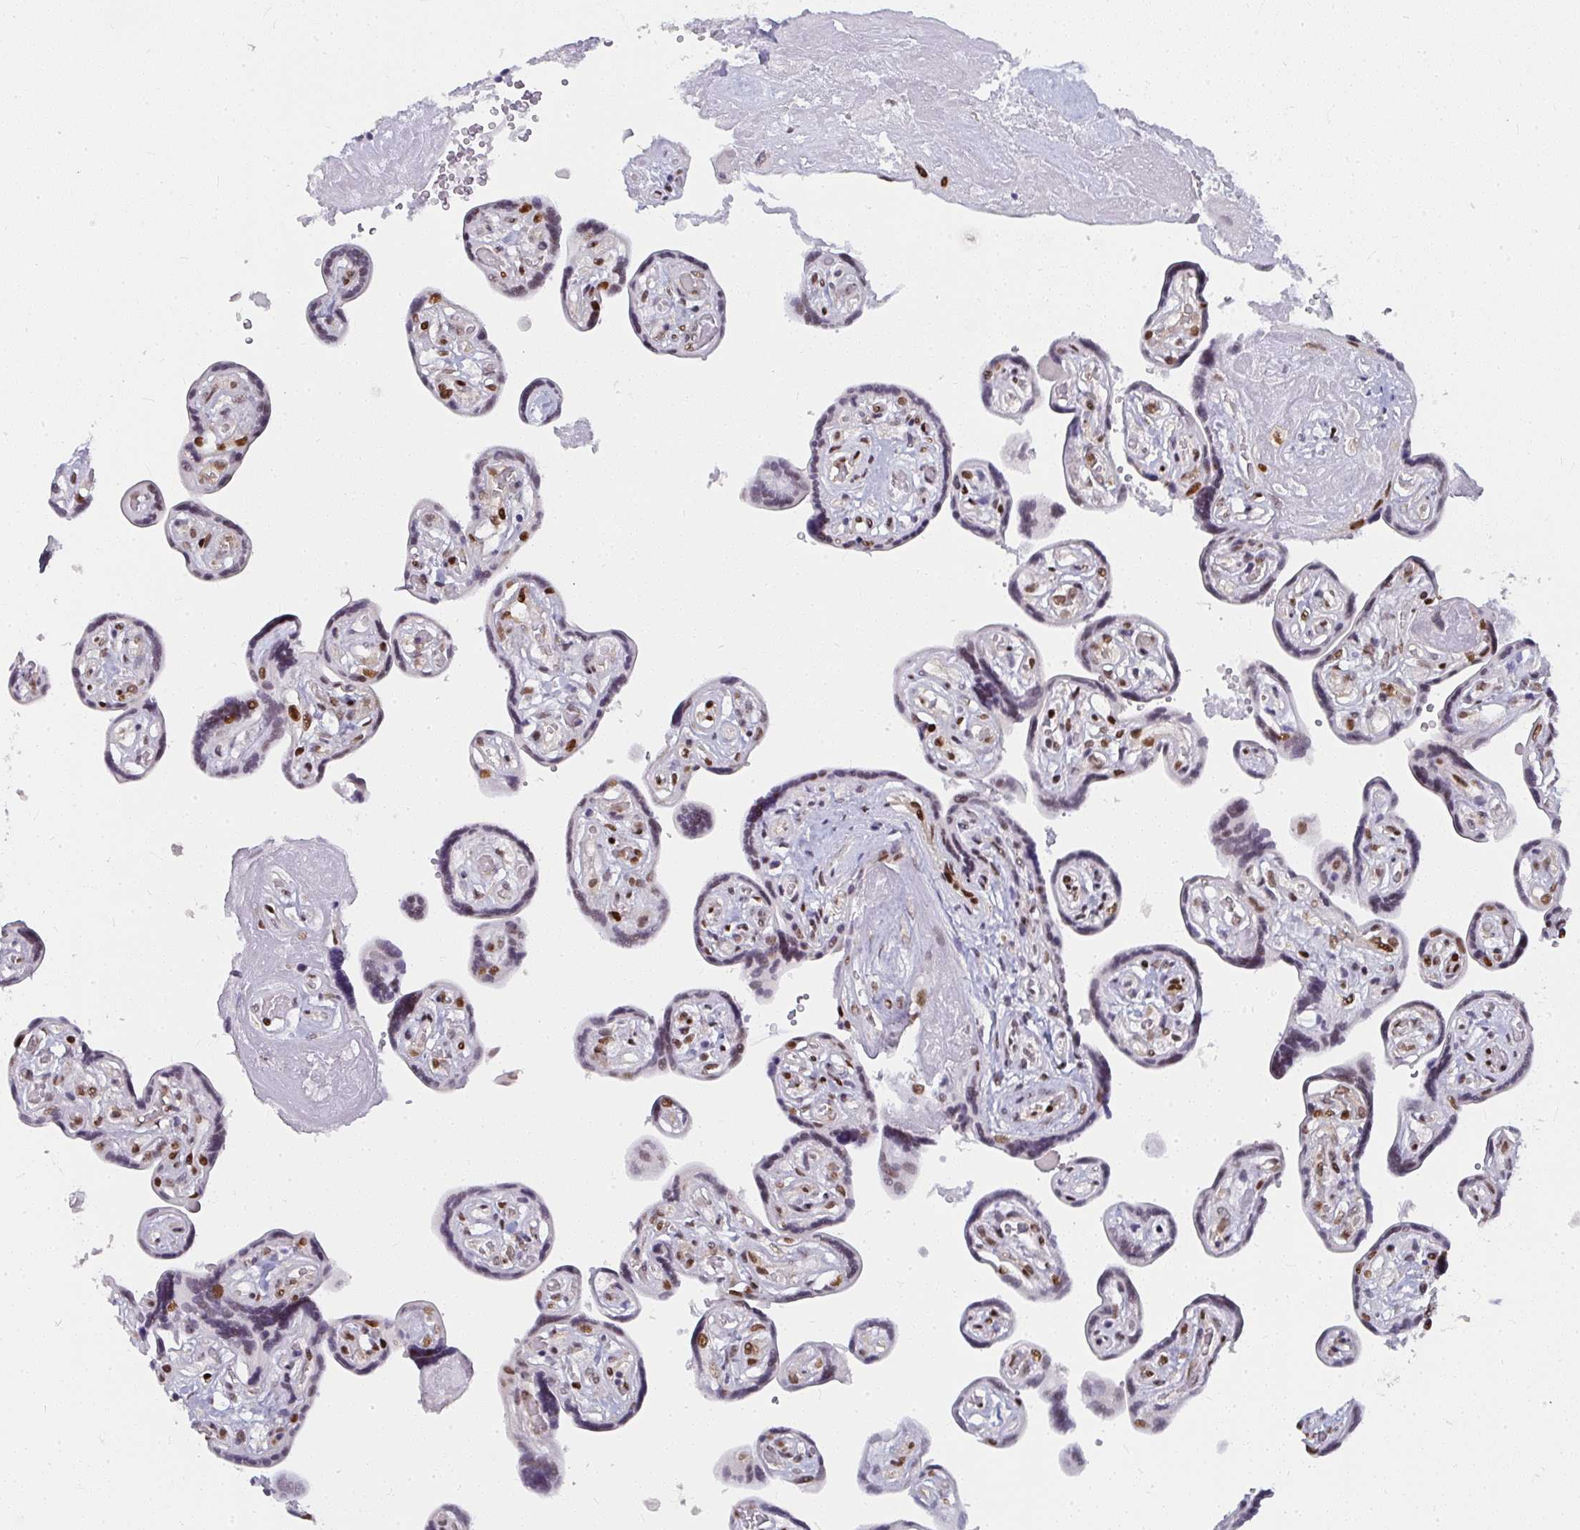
{"staining": {"intensity": "moderate", "quantity": "25%-75%", "location": "nuclear"}, "tissue": "placenta", "cell_type": "Trophoblastic cells", "image_type": "normal", "snomed": [{"axis": "morphology", "description": "Normal tissue, NOS"}, {"axis": "topography", "description": "Placenta"}], "caption": "Immunohistochemistry (DAB) staining of benign human placenta exhibits moderate nuclear protein expression in about 25%-75% of trophoblastic cells. (Brightfield microscopy of DAB IHC at high magnification).", "gene": "SYNCRIP", "patient": {"sex": "female", "age": 32}}